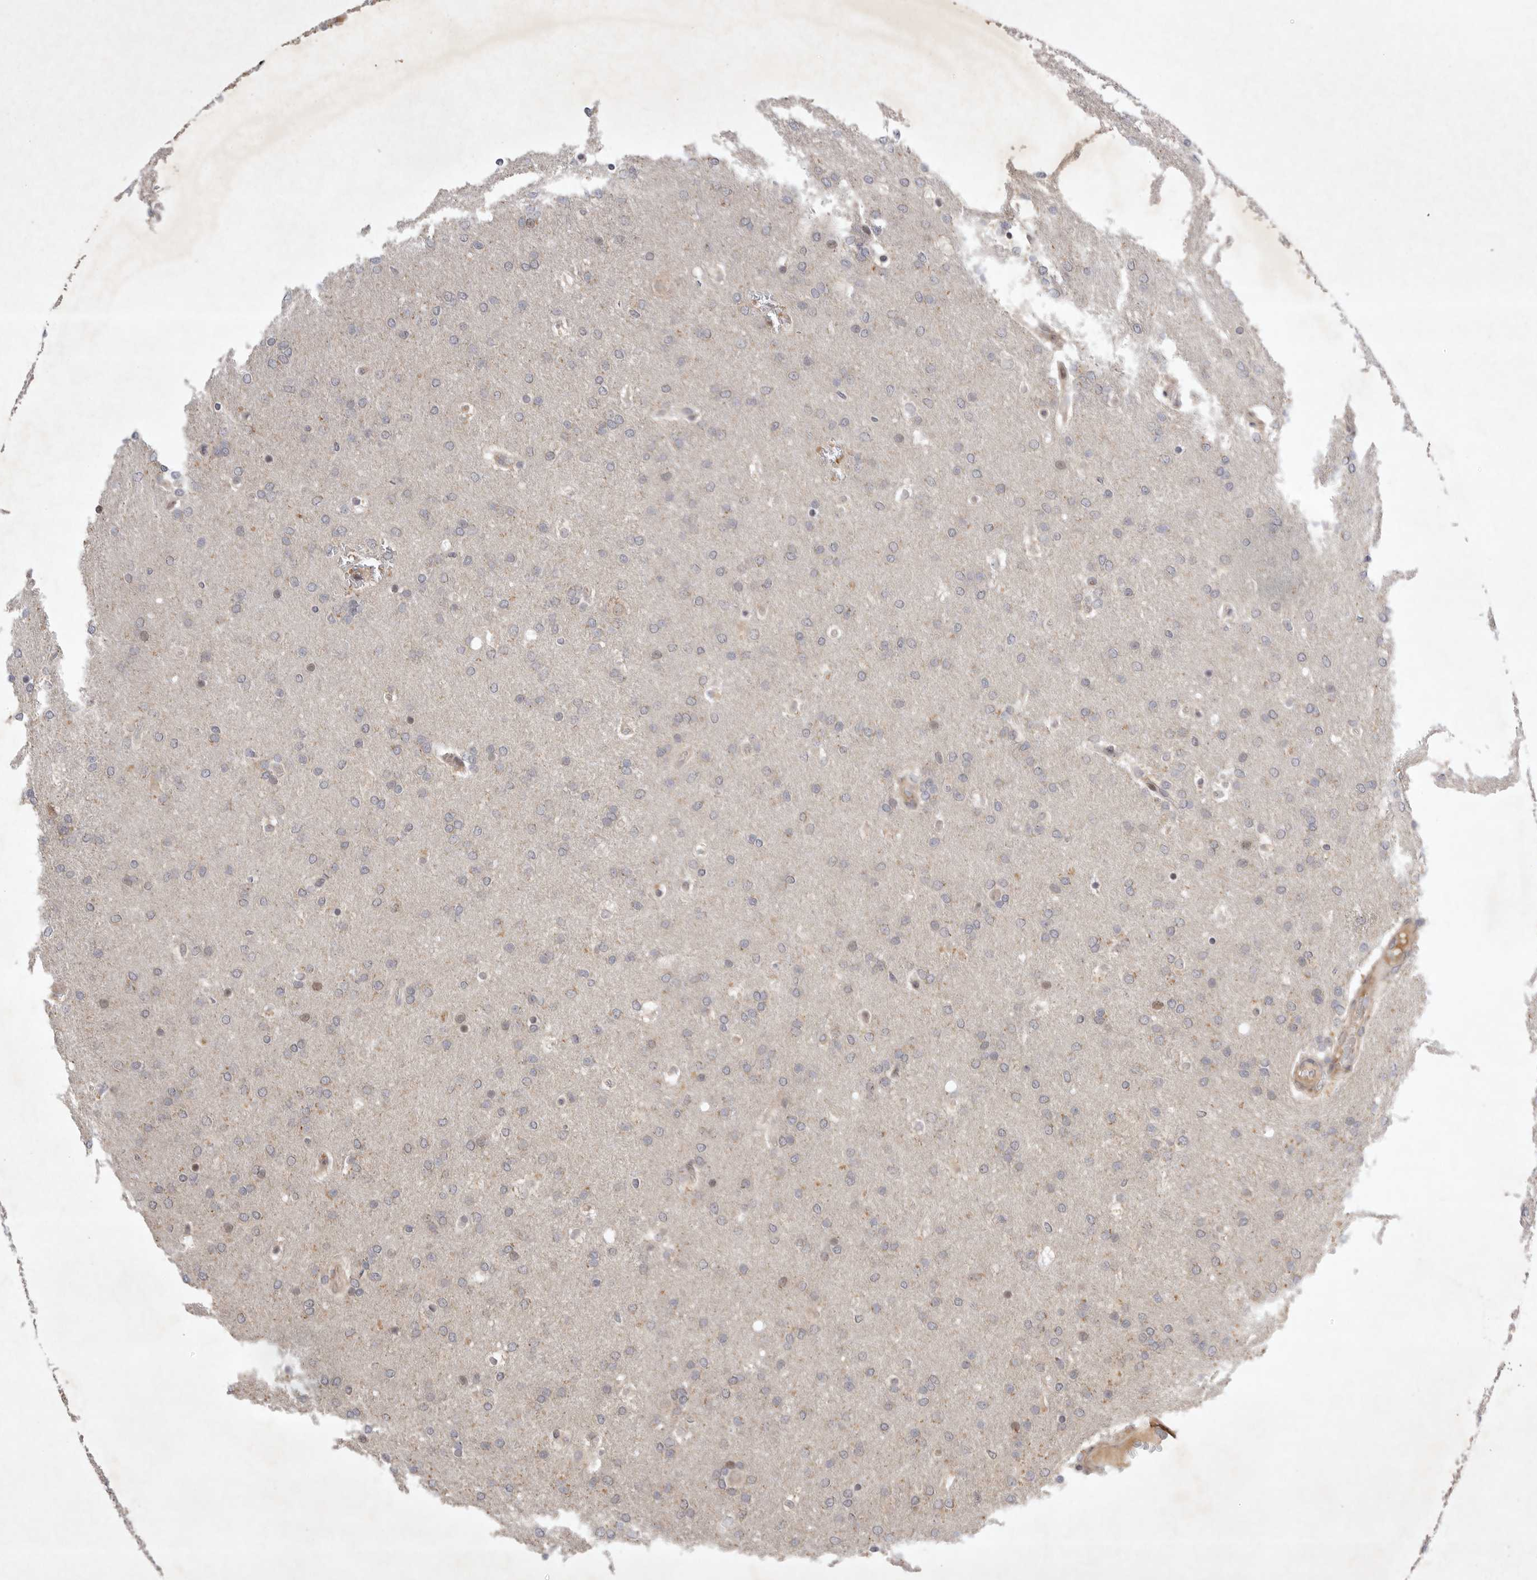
{"staining": {"intensity": "negative", "quantity": "none", "location": "none"}, "tissue": "glioma", "cell_type": "Tumor cells", "image_type": "cancer", "snomed": [{"axis": "morphology", "description": "Glioma, malignant, Low grade"}, {"axis": "topography", "description": "Brain"}], "caption": "This is an immunohistochemistry (IHC) histopathology image of human low-grade glioma (malignant). There is no expression in tumor cells.", "gene": "EIF2AK1", "patient": {"sex": "female", "age": 37}}